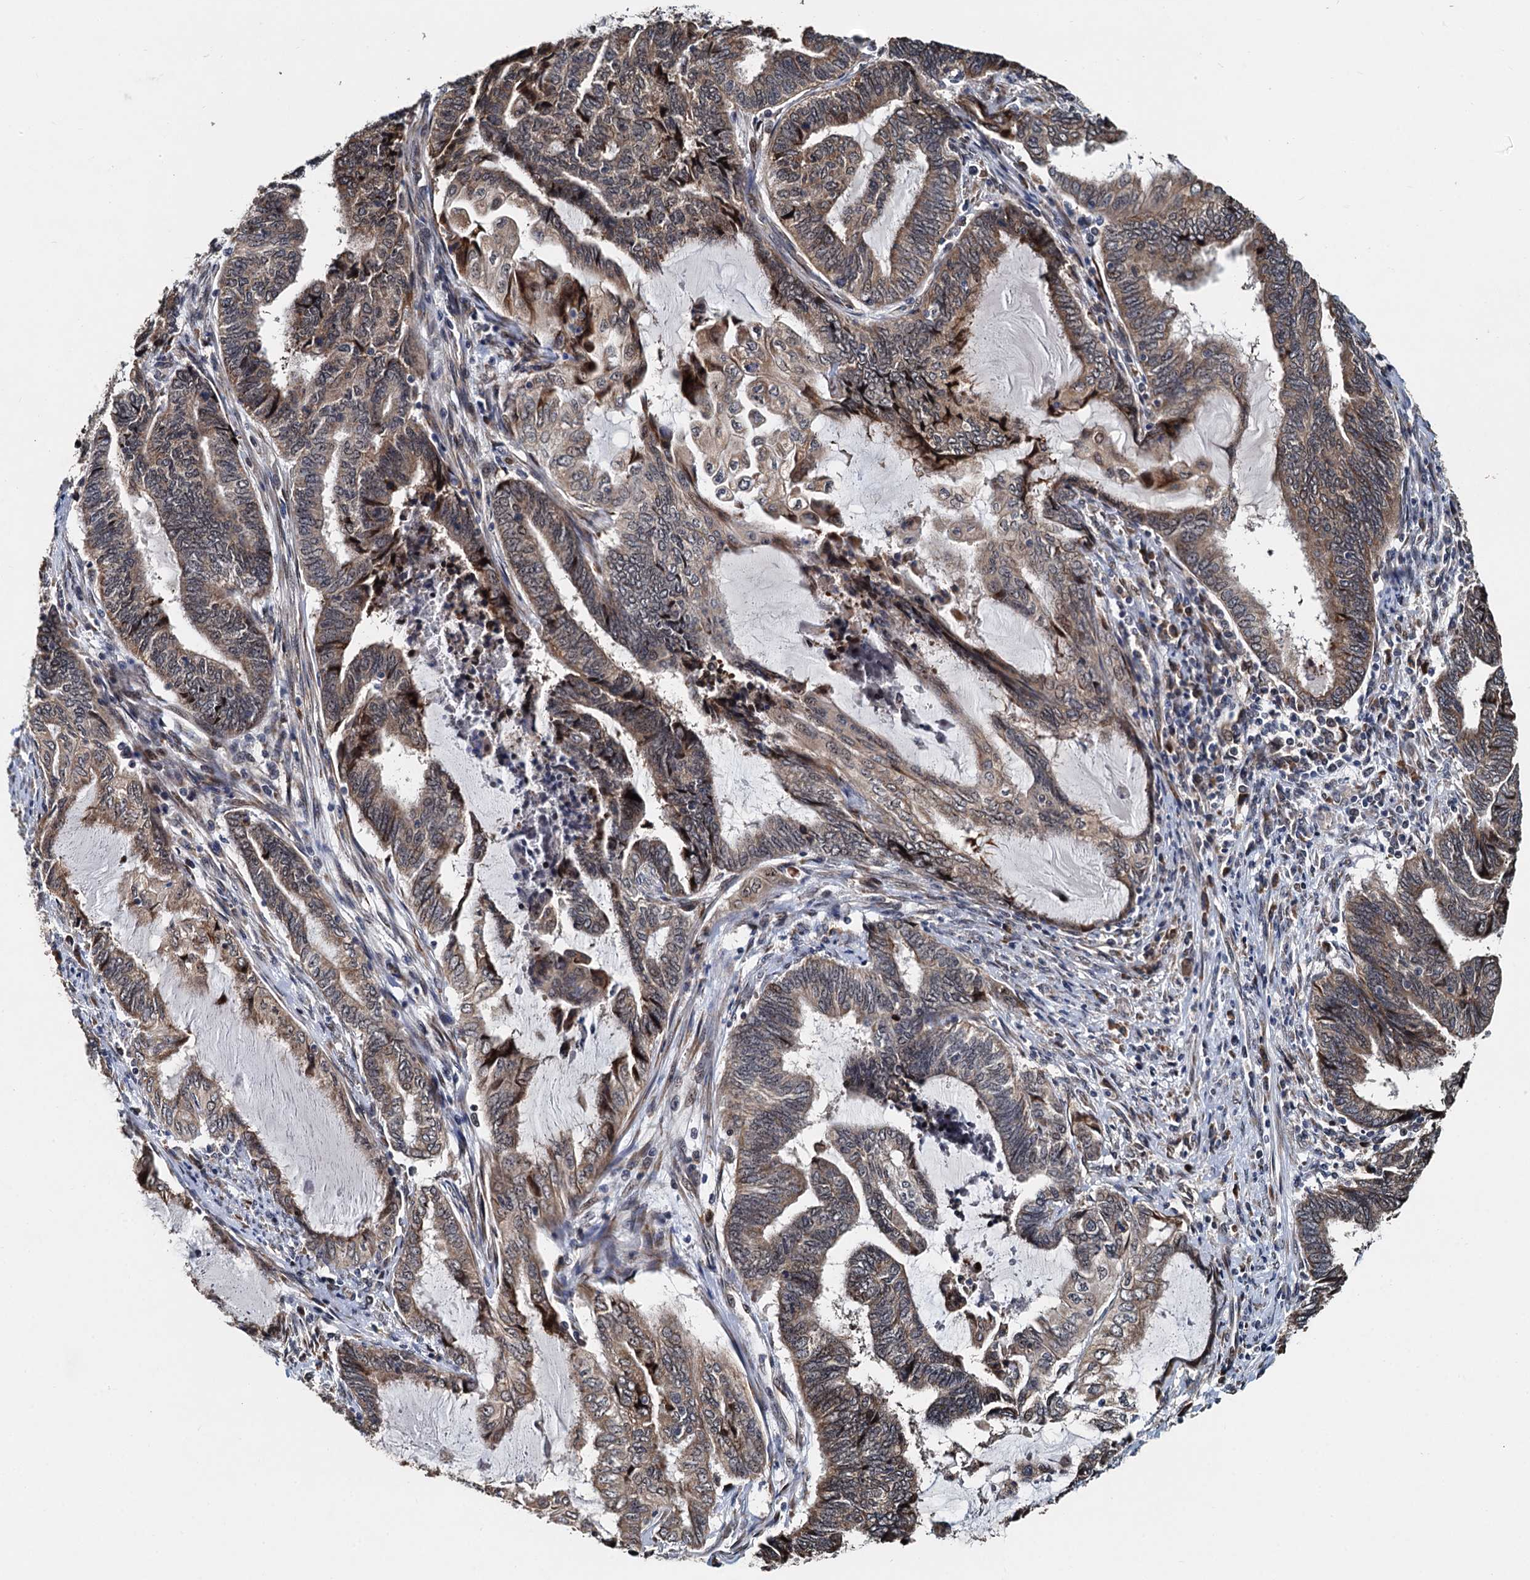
{"staining": {"intensity": "moderate", "quantity": ">75%", "location": "cytoplasmic/membranous"}, "tissue": "endometrial cancer", "cell_type": "Tumor cells", "image_type": "cancer", "snomed": [{"axis": "morphology", "description": "Adenocarcinoma, NOS"}, {"axis": "topography", "description": "Uterus"}, {"axis": "topography", "description": "Endometrium"}], "caption": "Endometrial cancer tissue reveals moderate cytoplasmic/membranous staining in about >75% of tumor cells", "gene": "DNAJC21", "patient": {"sex": "female", "age": 70}}